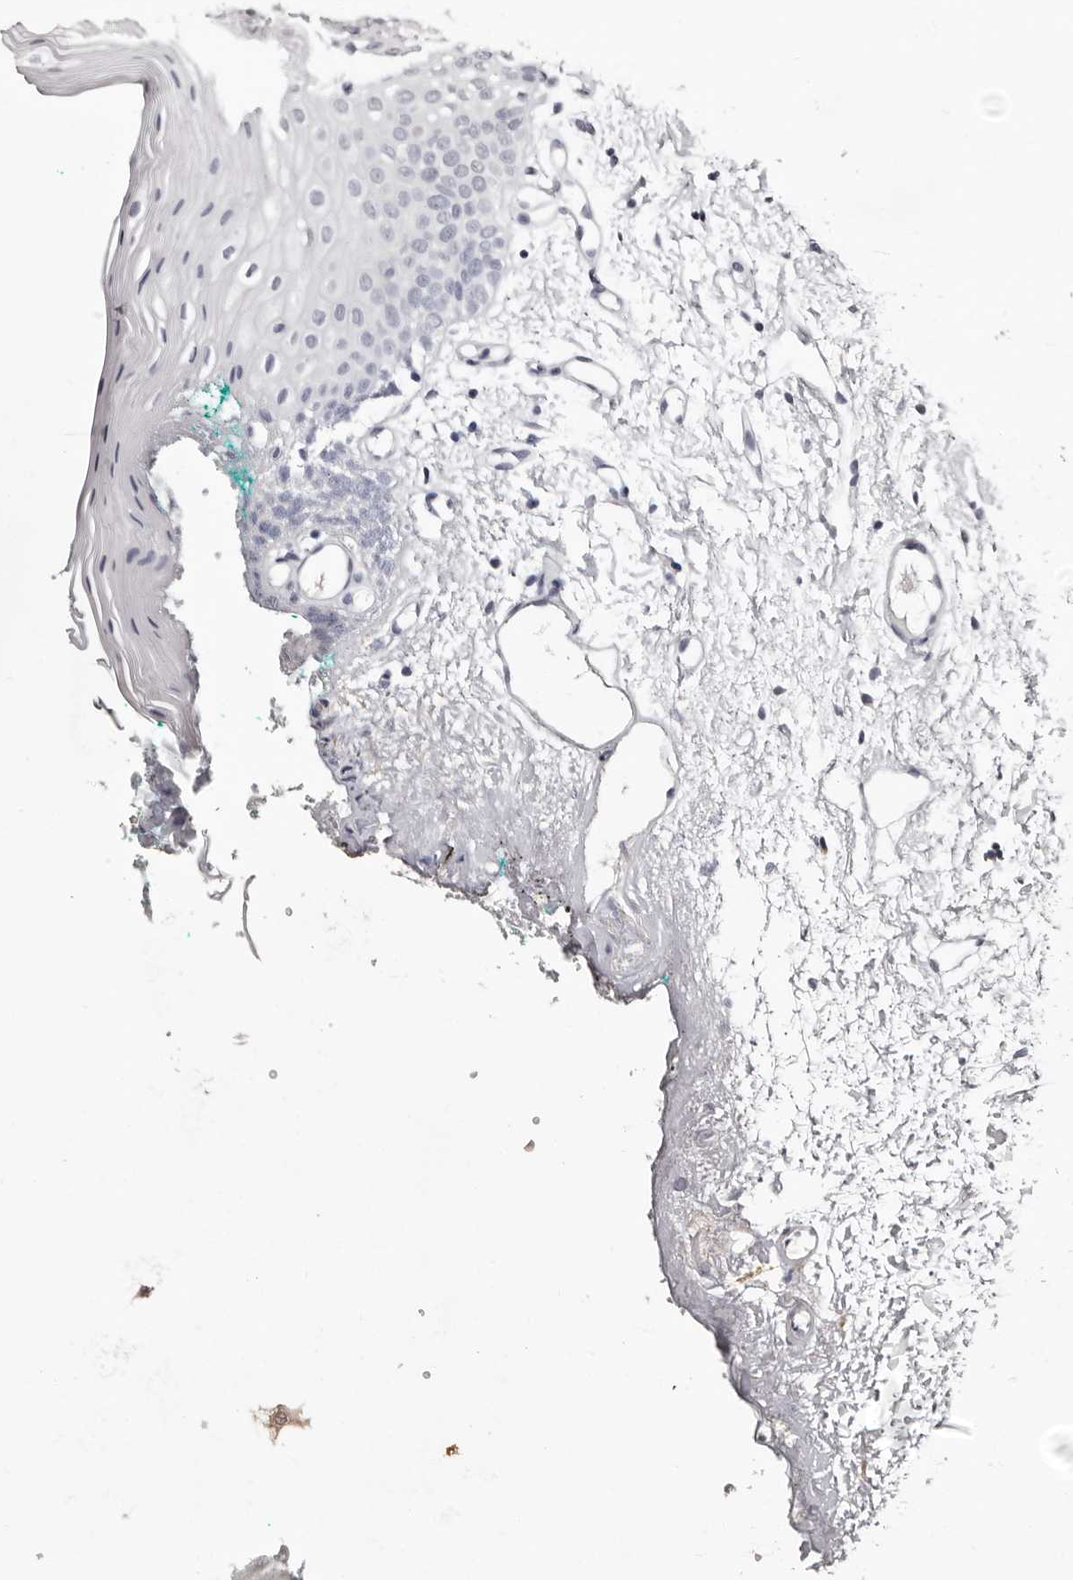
{"staining": {"intensity": "weak", "quantity": "<25%", "location": "cytoplasmic/membranous"}, "tissue": "oral mucosa", "cell_type": "Squamous epithelial cells", "image_type": "normal", "snomed": [{"axis": "morphology", "description": "Normal tissue, NOS"}, {"axis": "morphology", "description": "Squamous cell carcinoma, NOS"}, {"axis": "topography", "description": "Oral tissue"}, {"axis": "topography", "description": "Salivary gland"}, {"axis": "topography", "description": "Head-Neck"}], "caption": "Immunohistochemistry (IHC) of benign human oral mucosa exhibits no expression in squamous epithelial cells.", "gene": "DNPH1", "patient": {"sex": "female", "age": 62}}